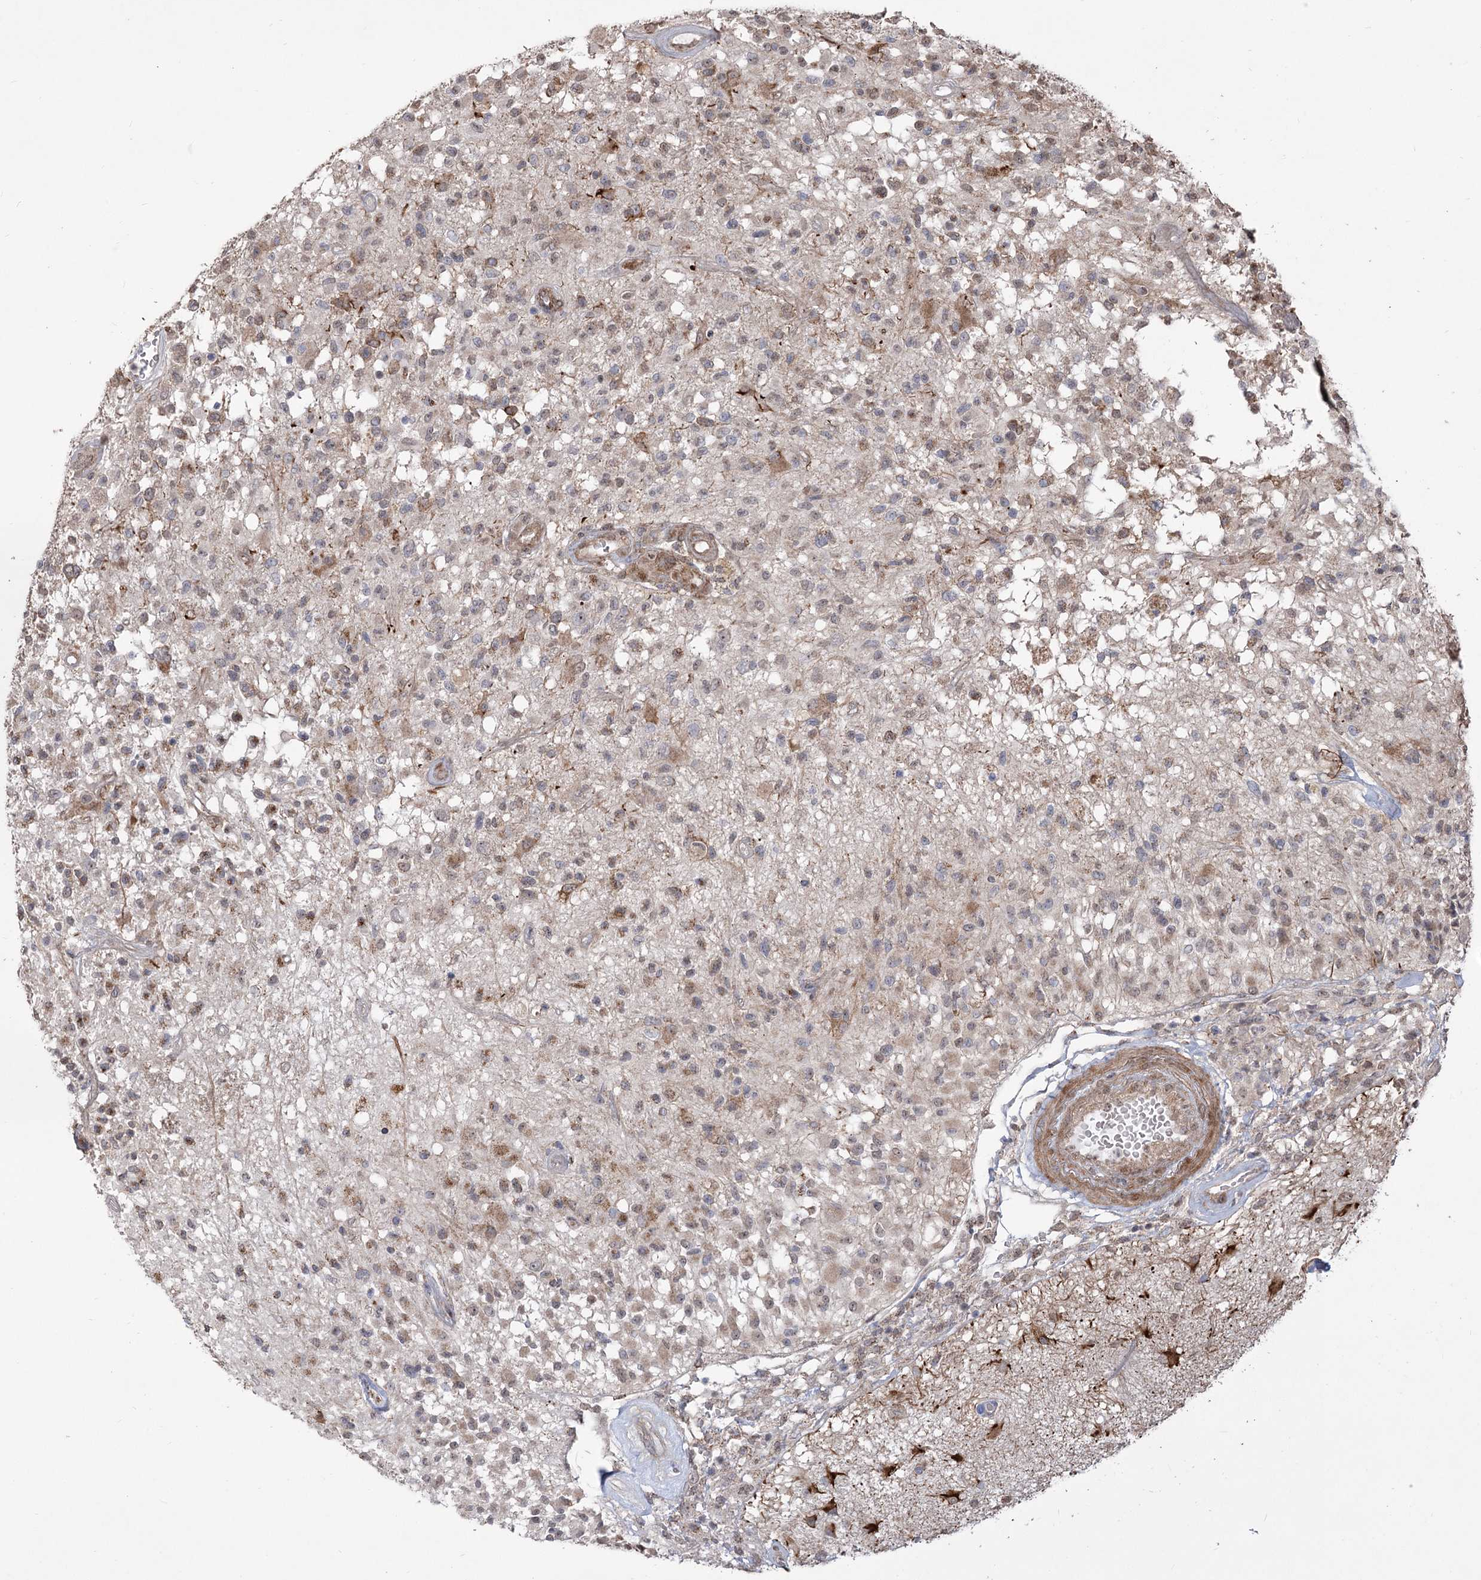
{"staining": {"intensity": "weak", "quantity": "25%-75%", "location": "cytoplasmic/membranous"}, "tissue": "glioma", "cell_type": "Tumor cells", "image_type": "cancer", "snomed": [{"axis": "morphology", "description": "Glioma, malignant, High grade"}, {"axis": "morphology", "description": "Glioblastoma, NOS"}, {"axis": "topography", "description": "Brain"}], "caption": "Immunohistochemical staining of human glioma reveals low levels of weak cytoplasmic/membranous positivity in approximately 25%-75% of tumor cells.", "gene": "ZSCAN23", "patient": {"sex": "male", "age": 60}}